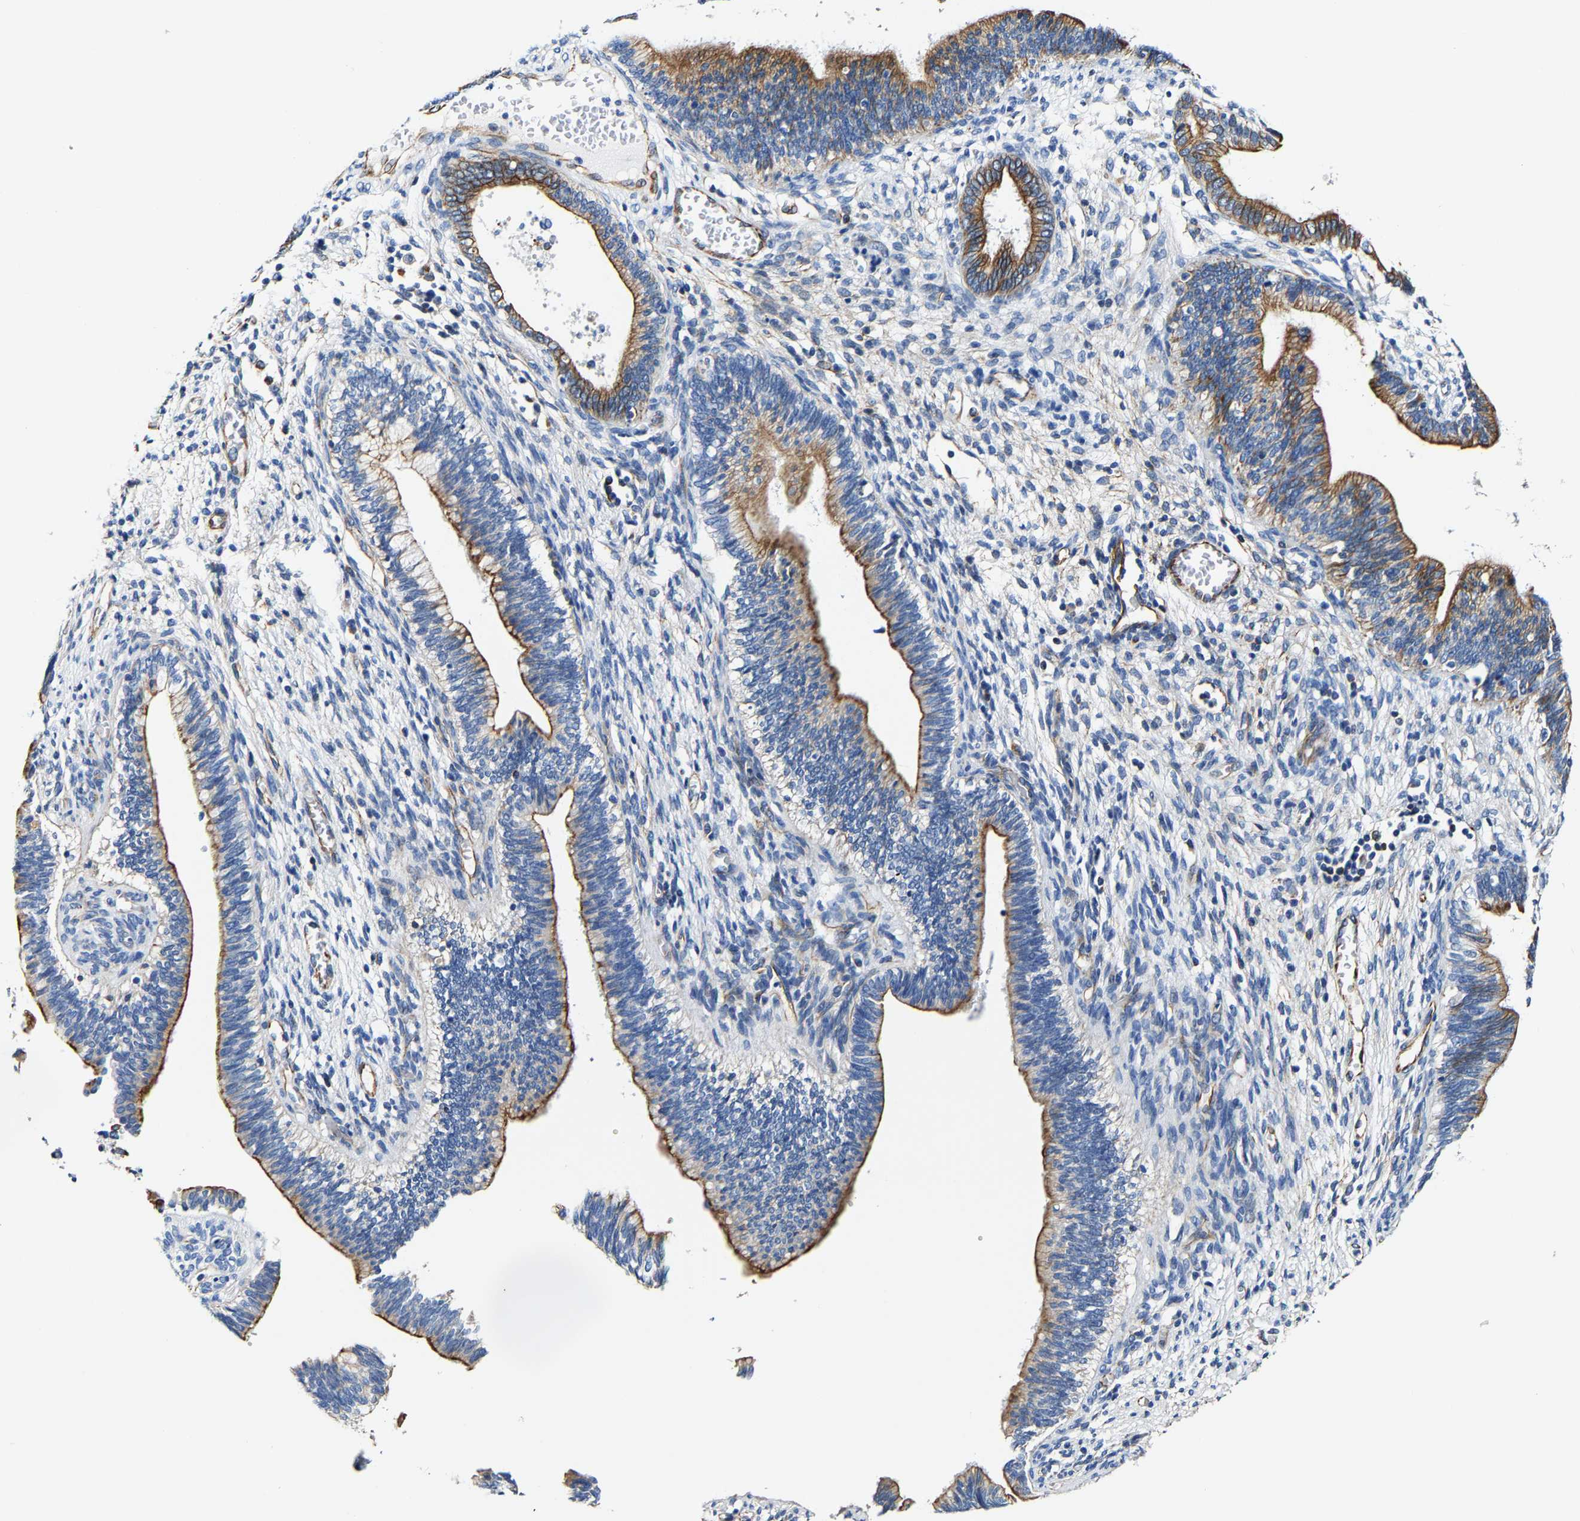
{"staining": {"intensity": "moderate", "quantity": ">75%", "location": "cytoplasmic/membranous"}, "tissue": "cervical cancer", "cell_type": "Tumor cells", "image_type": "cancer", "snomed": [{"axis": "morphology", "description": "Adenocarcinoma, NOS"}, {"axis": "topography", "description": "Cervix"}], "caption": "Adenocarcinoma (cervical) tissue shows moderate cytoplasmic/membranous positivity in about >75% of tumor cells", "gene": "MMEL1", "patient": {"sex": "female", "age": 44}}